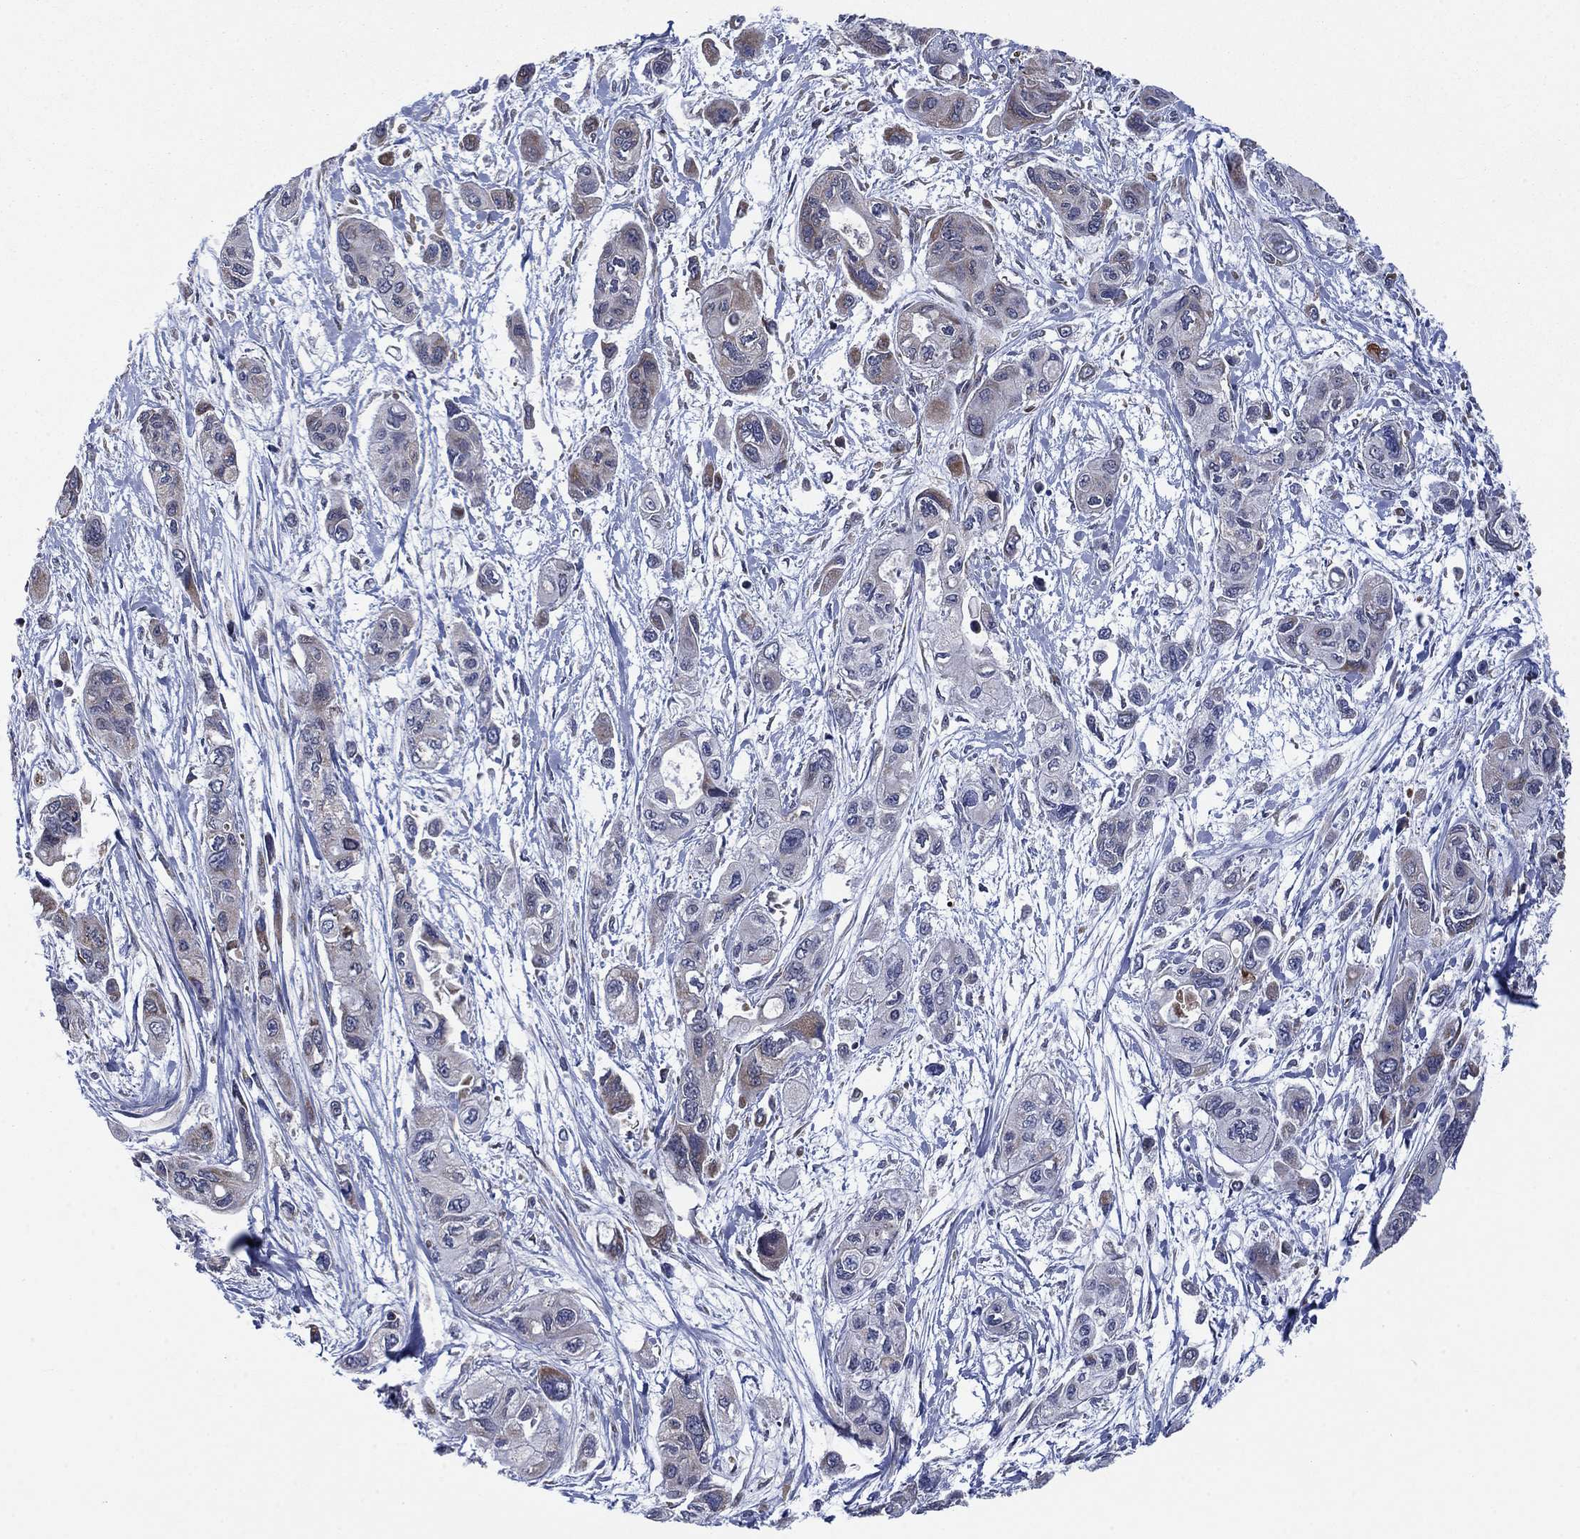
{"staining": {"intensity": "weak", "quantity": "<25%", "location": "cytoplasmic/membranous"}, "tissue": "pancreatic cancer", "cell_type": "Tumor cells", "image_type": "cancer", "snomed": [{"axis": "morphology", "description": "Adenocarcinoma, NOS"}, {"axis": "topography", "description": "Pancreas"}], "caption": "Protein analysis of pancreatic adenocarcinoma demonstrates no significant expression in tumor cells.", "gene": "NDUFC1", "patient": {"sex": "female", "age": 47}}